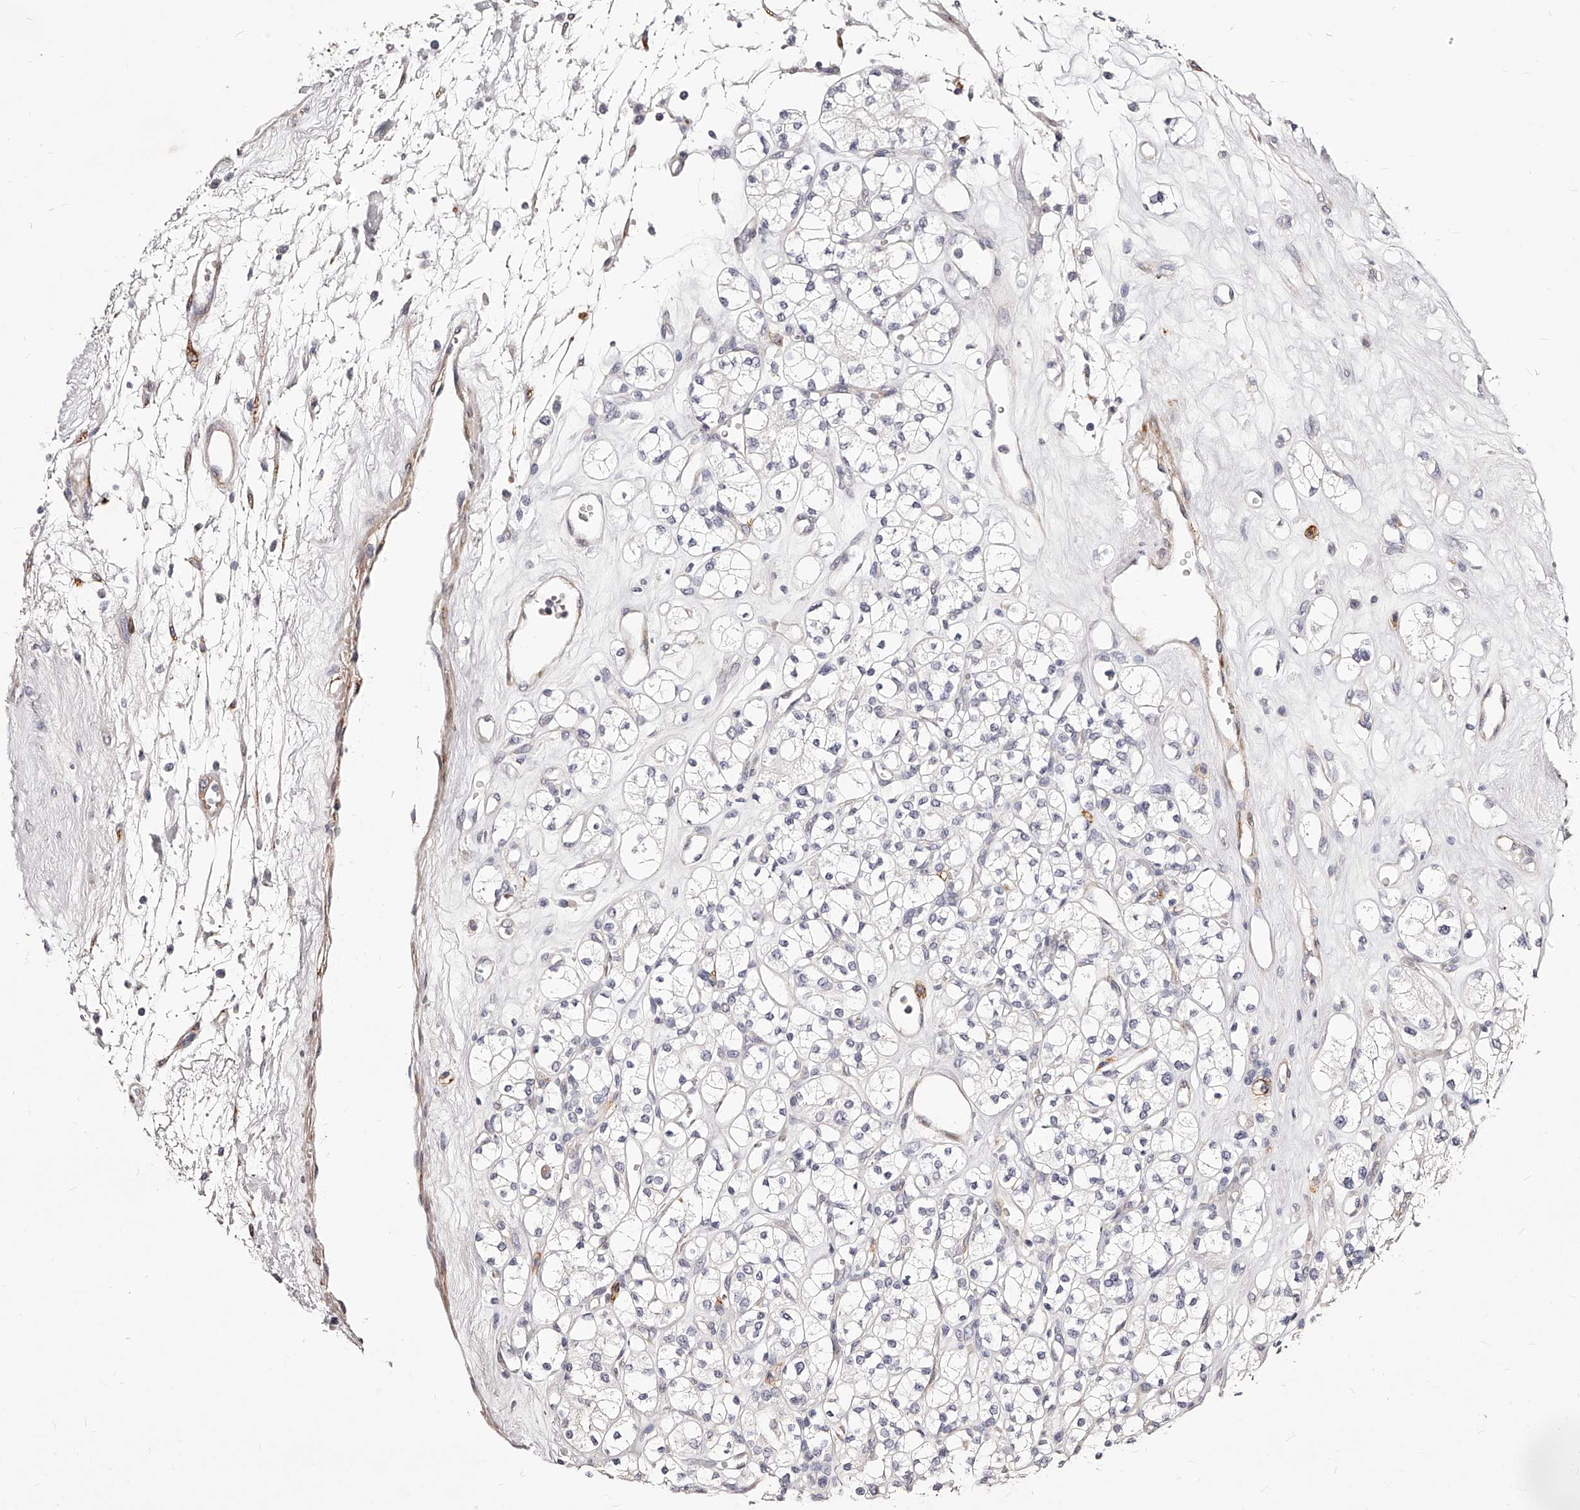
{"staining": {"intensity": "negative", "quantity": "none", "location": "none"}, "tissue": "renal cancer", "cell_type": "Tumor cells", "image_type": "cancer", "snomed": [{"axis": "morphology", "description": "Adenocarcinoma, NOS"}, {"axis": "topography", "description": "Kidney"}], "caption": "Photomicrograph shows no protein expression in tumor cells of renal cancer (adenocarcinoma) tissue.", "gene": "CD82", "patient": {"sex": "male", "age": 77}}